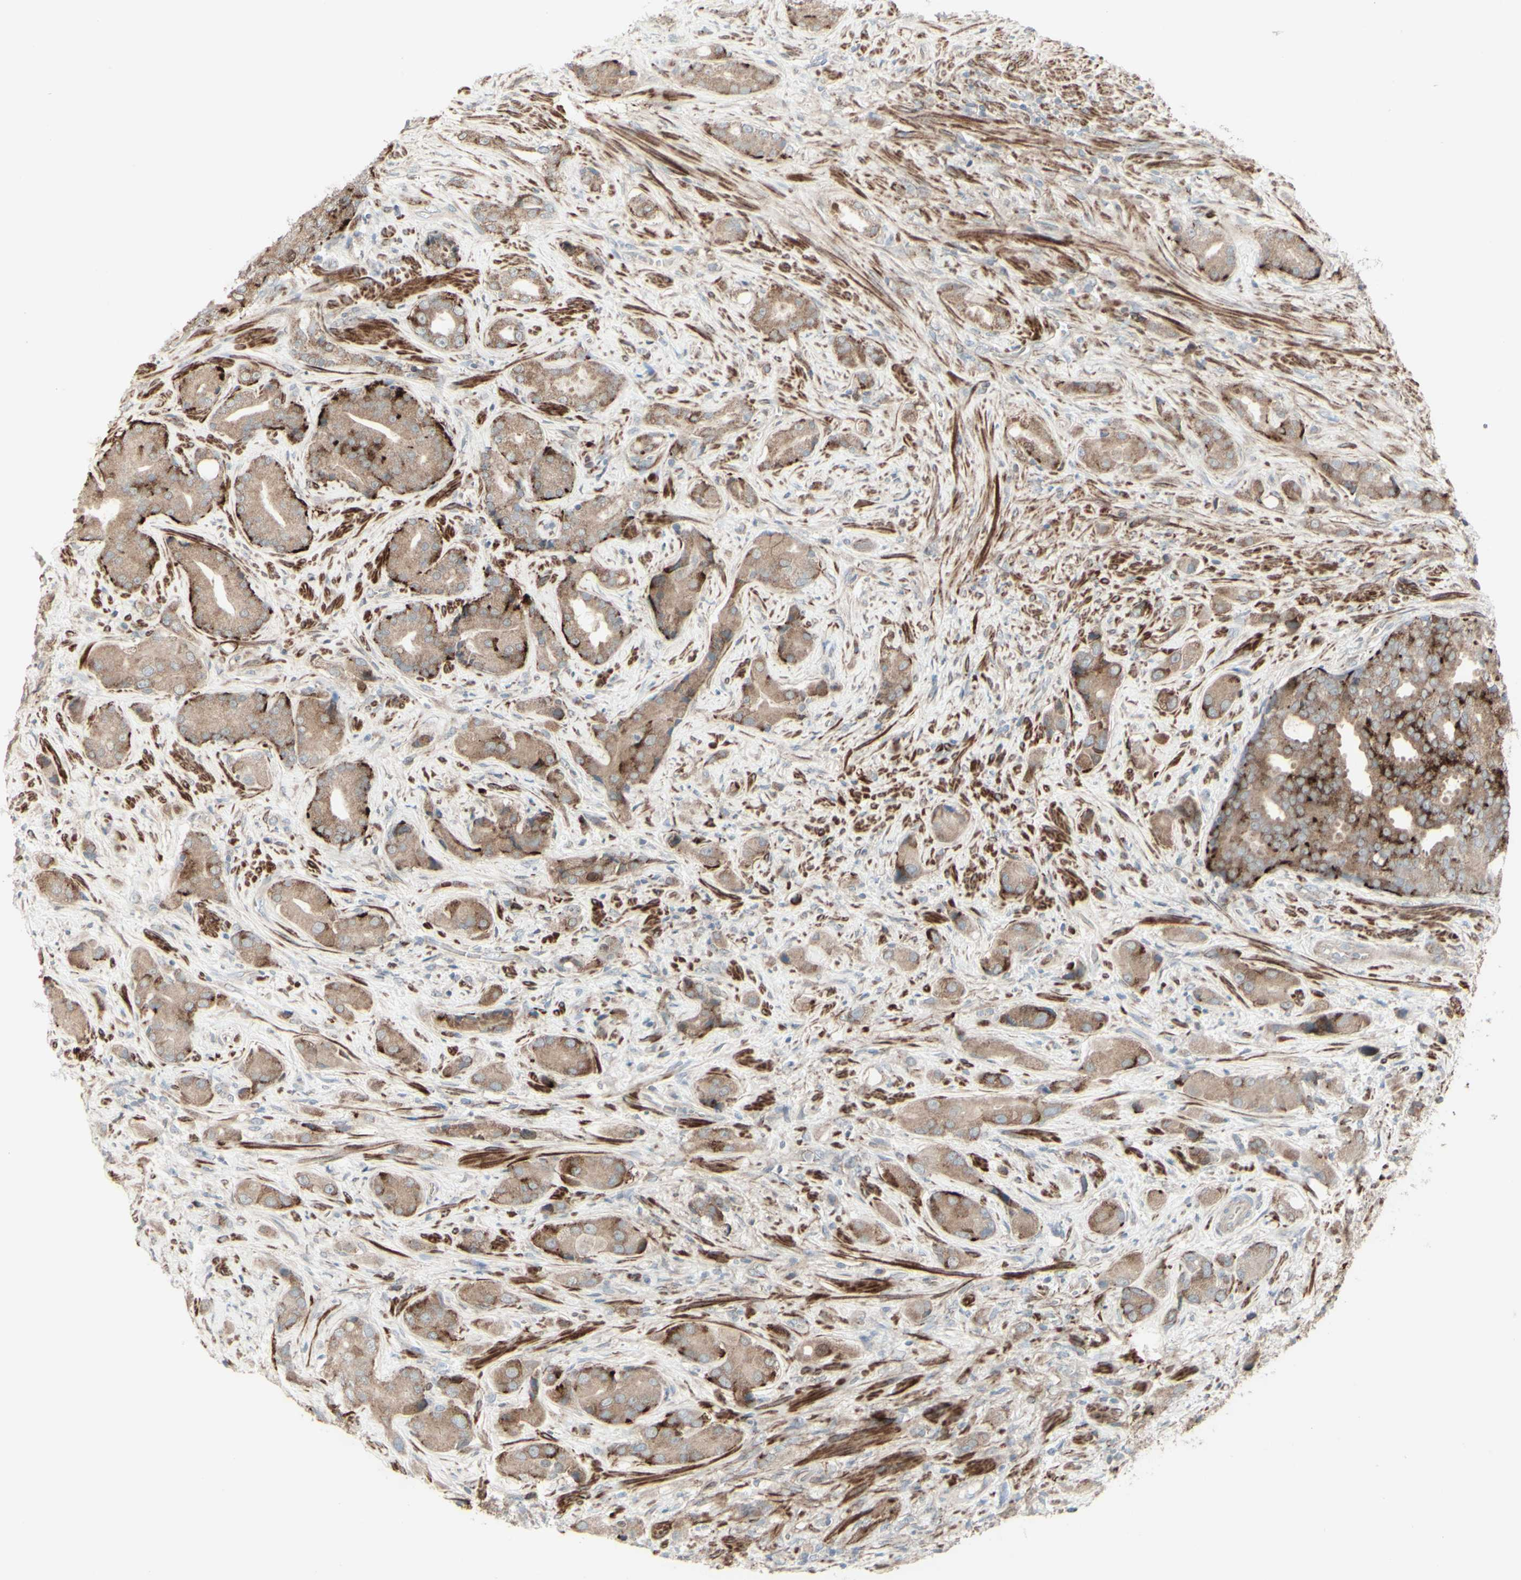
{"staining": {"intensity": "moderate", "quantity": ">75%", "location": "cytoplasmic/membranous"}, "tissue": "prostate cancer", "cell_type": "Tumor cells", "image_type": "cancer", "snomed": [{"axis": "morphology", "description": "Adenocarcinoma, High grade"}, {"axis": "topography", "description": "Prostate"}], "caption": "Tumor cells demonstrate medium levels of moderate cytoplasmic/membranous positivity in about >75% of cells in human prostate cancer (high-grade adenocarcinoma). Nuclei are stained in blue.", "gene": "GMNN", "patient": {"sex": "male", "age": 71}}